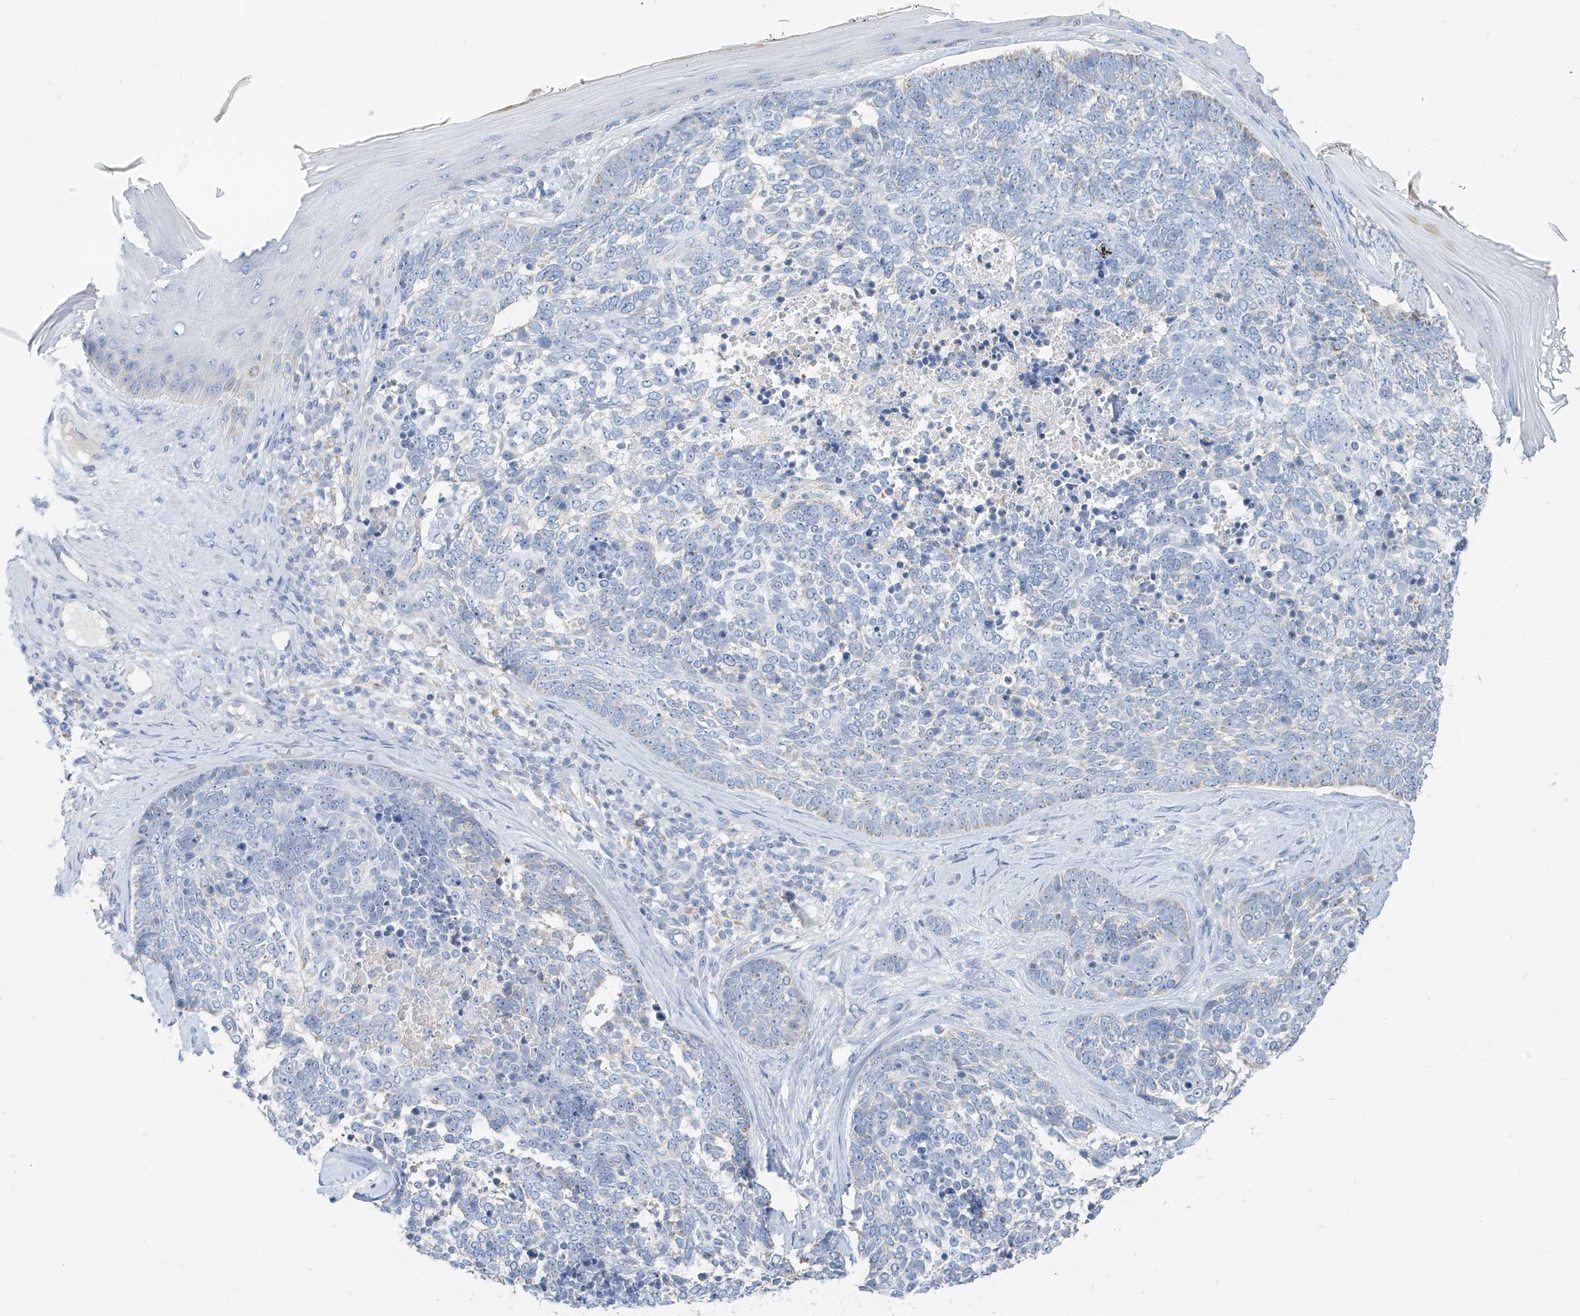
{"staining": {"intensity": "negative", "quantity": "none", "location": "none"}, "tissue": "skin cancer", "cell_type": "Tumor cells", "image_type": "cancer", "snomed": [{"axis": "morphology", "description": "Basal cell carcinoma"}, {"axis": "topography", "description": "Skin"}], "caption": "An image of skin cancer (basal cell carcinoma) stained for a protein shows no brown staining in tumor cells. The staining was performed using DAB (3,3'-diaminobenzidine) to visualize the protein expression in brown, while the nuclei were stained in blue with hematoxylin (Magnification: 20x).", "gene": "ZNF404", "patient": {"sex": "female", "age": 81}}